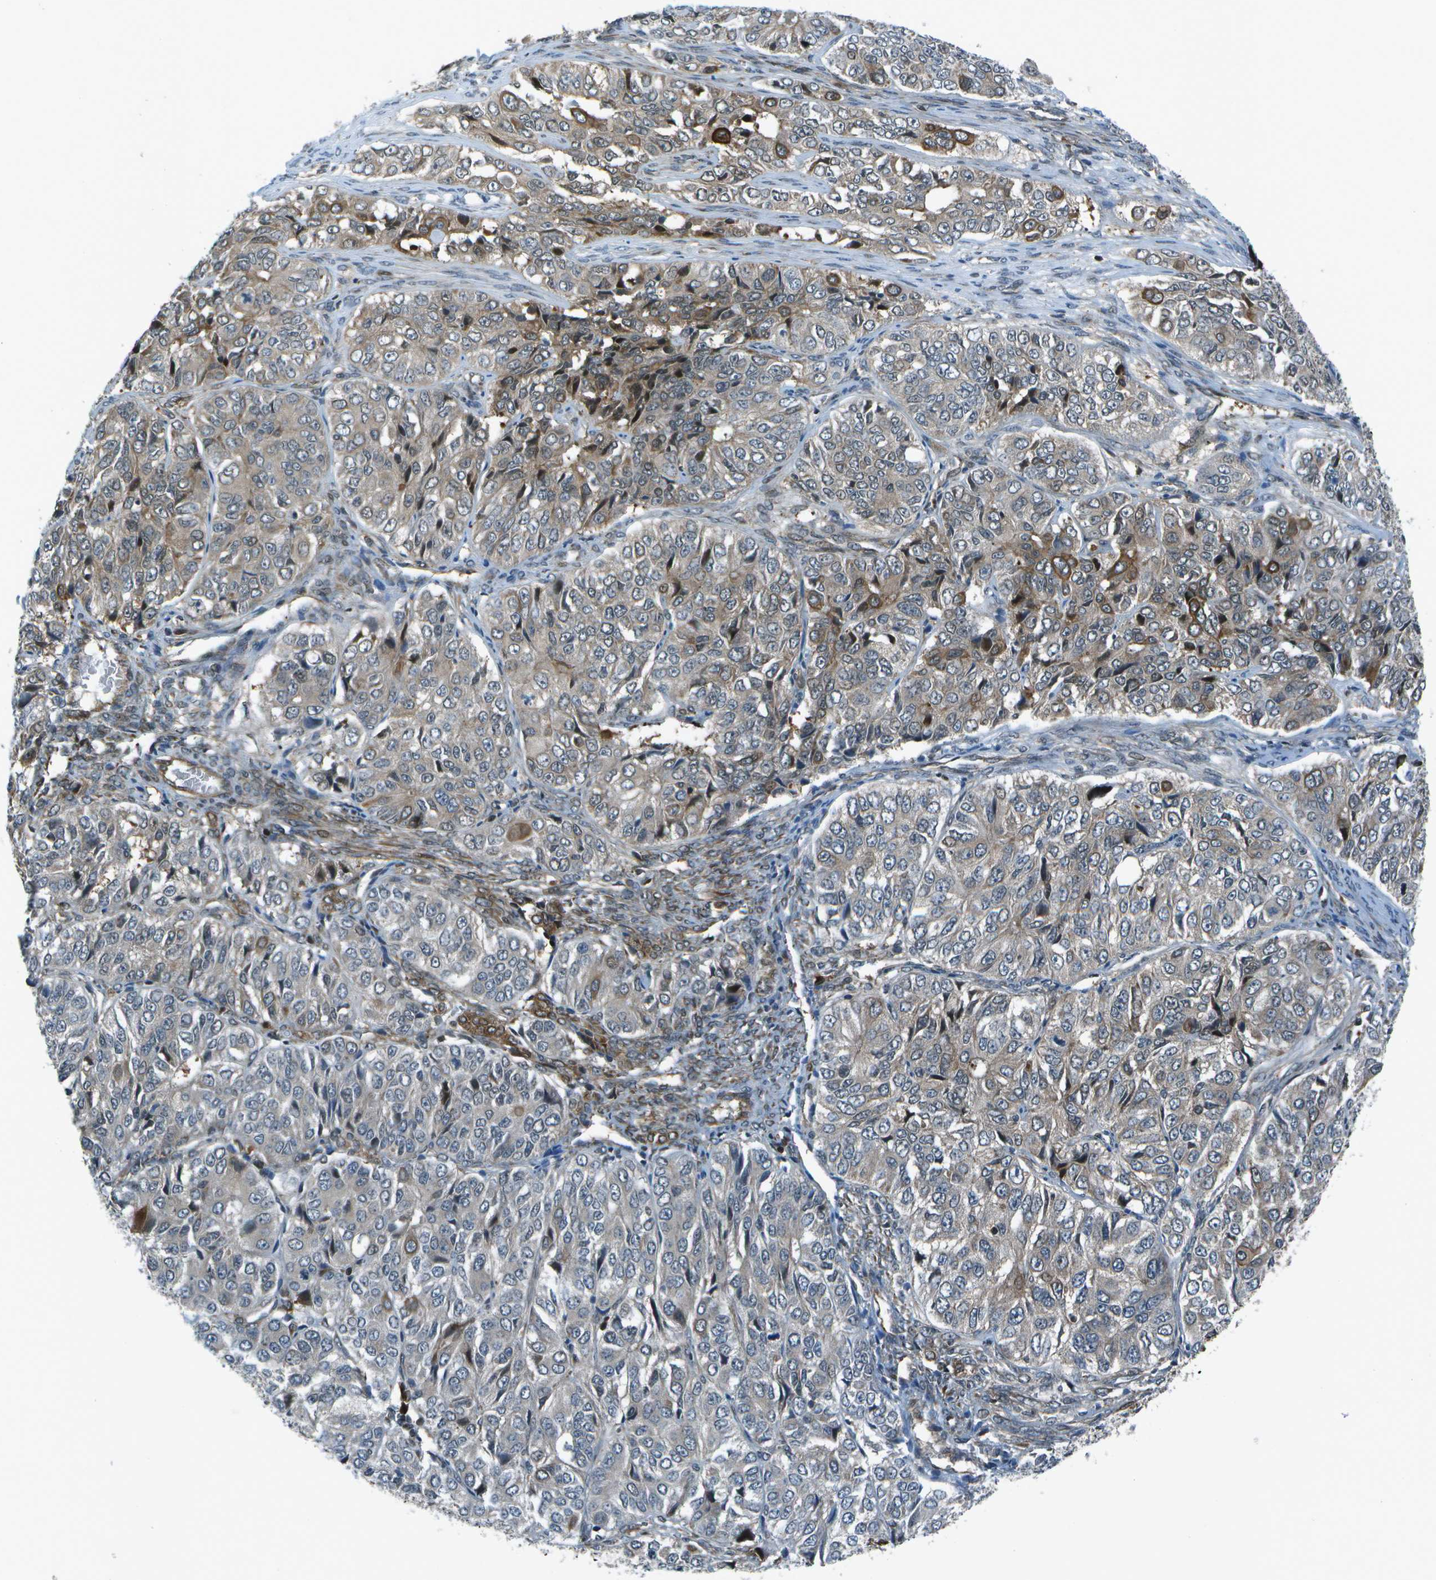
{"staining": {"intensity": "moderate", "quantity": "<25%", "location": "cytoplasmic/membranous"}, "tissue": "ovarian cancer", "cell_type": "Tumor cells", "image_type": "cancer", "snomed": [{"axis": "morphology", "description": "Carcinoma, endometroid"}, {"axis": "topography", "description": "Ovary"}], "caption": "Human ovarian cancer (endometroid carcinoma) stained with a brown dye shows moderate cytoplasmic/membranous positive positivity in about <25% of tumor cells.", "gene": "TMEM19", "patient": {"sex": "female", "age": 51}}